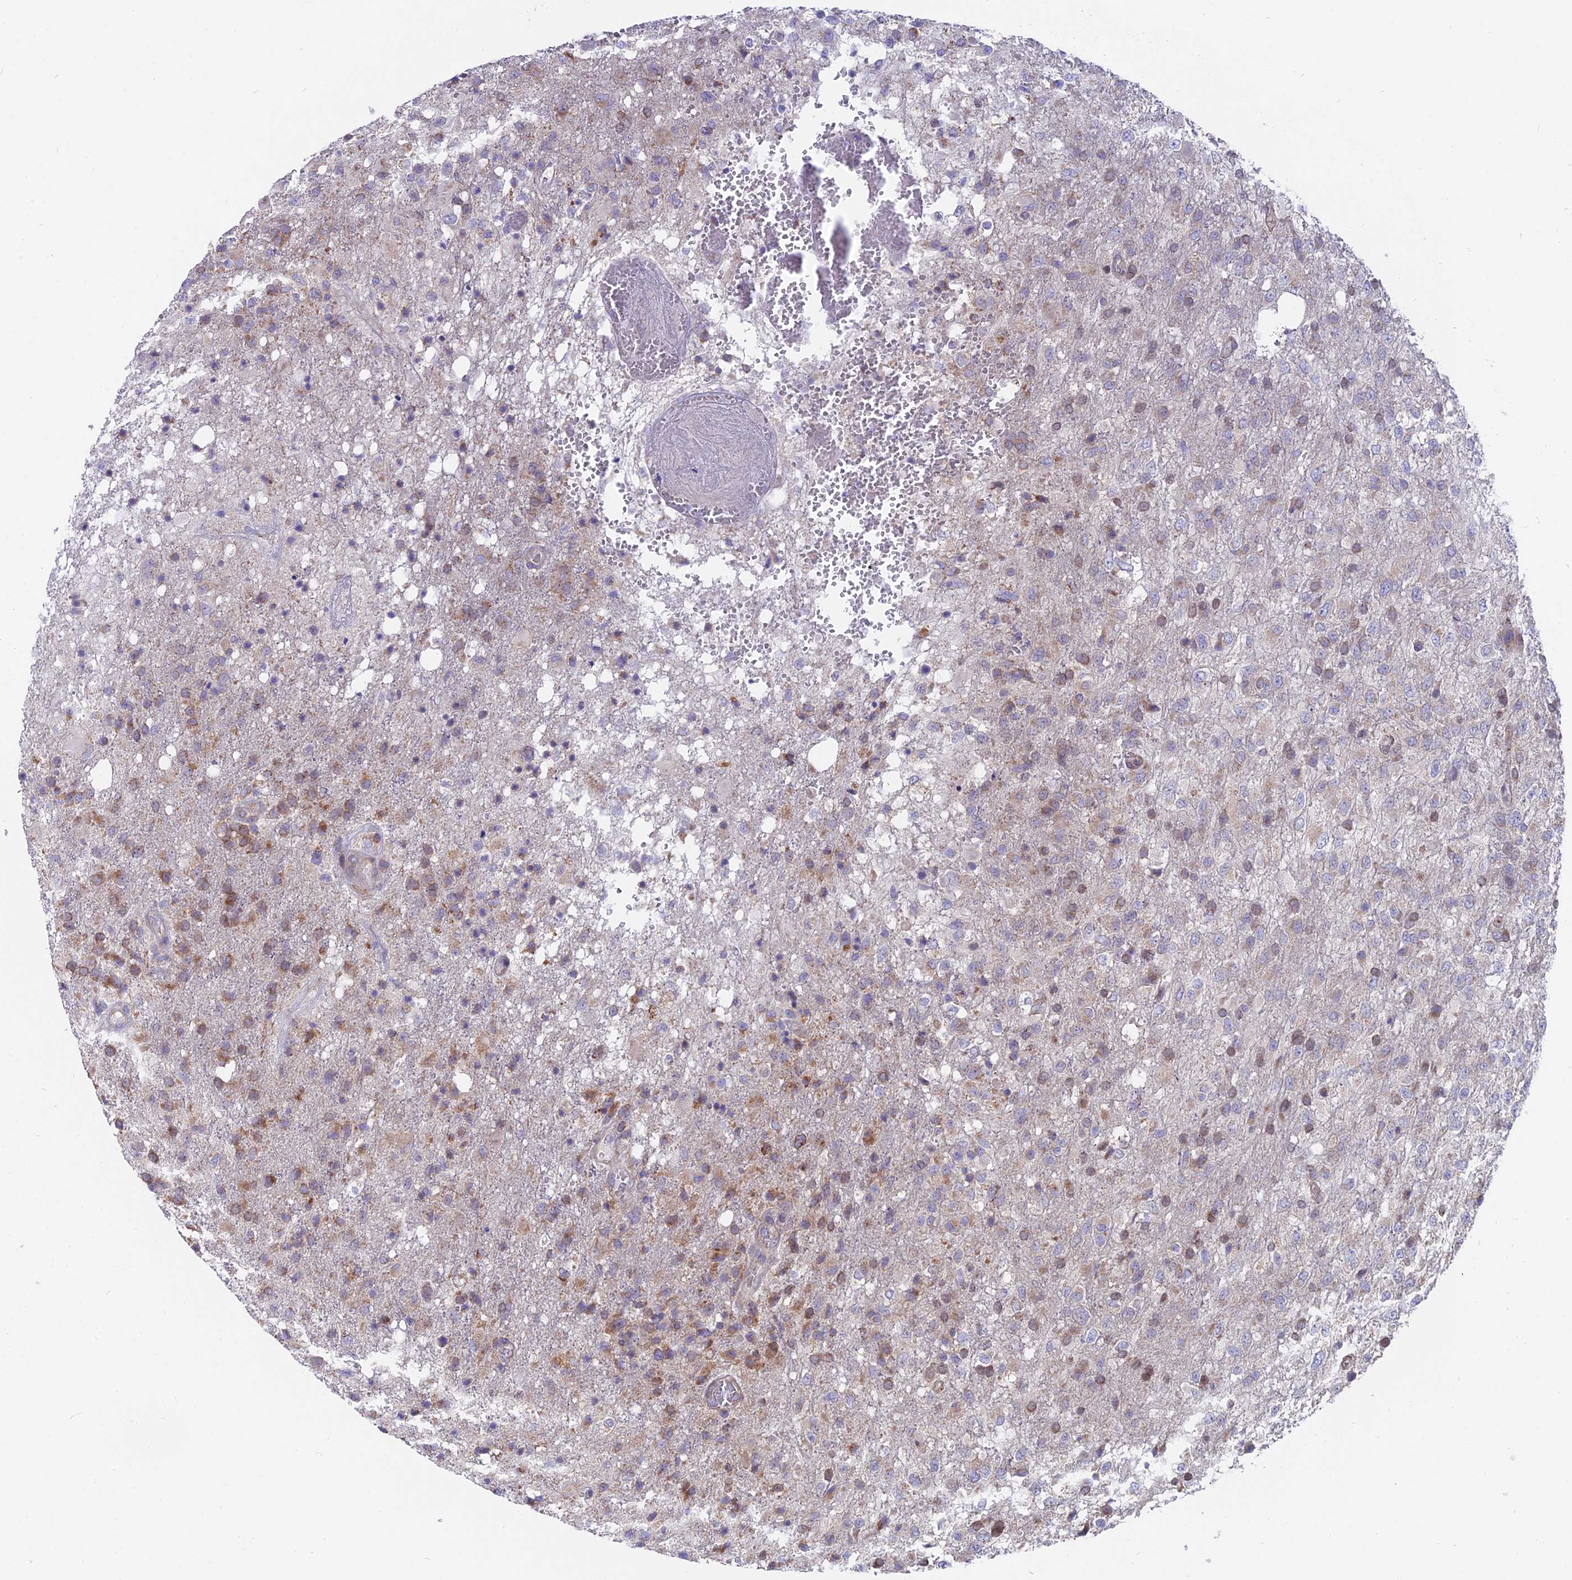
{"staining": {"intensity": "moderate", "quantity": "<25%", "location": "cytoplasmic/membranous"}, "tissue": "glioma", "cell_type": "Tumor cells", "image_type": "cancer", "snomed": [{"axis": "morphology", "description": "Glioma, malignant, High grade"}, {"axis": "topography", "description": "Brain"}], "caption": "A brown stain labels moderate cytoplasmic/membranous positivity of a protein in human malignant high-grade glioma tumor cells.", "gene": "TBC1D20", "patient": {"sex": "female", "age": 74}}